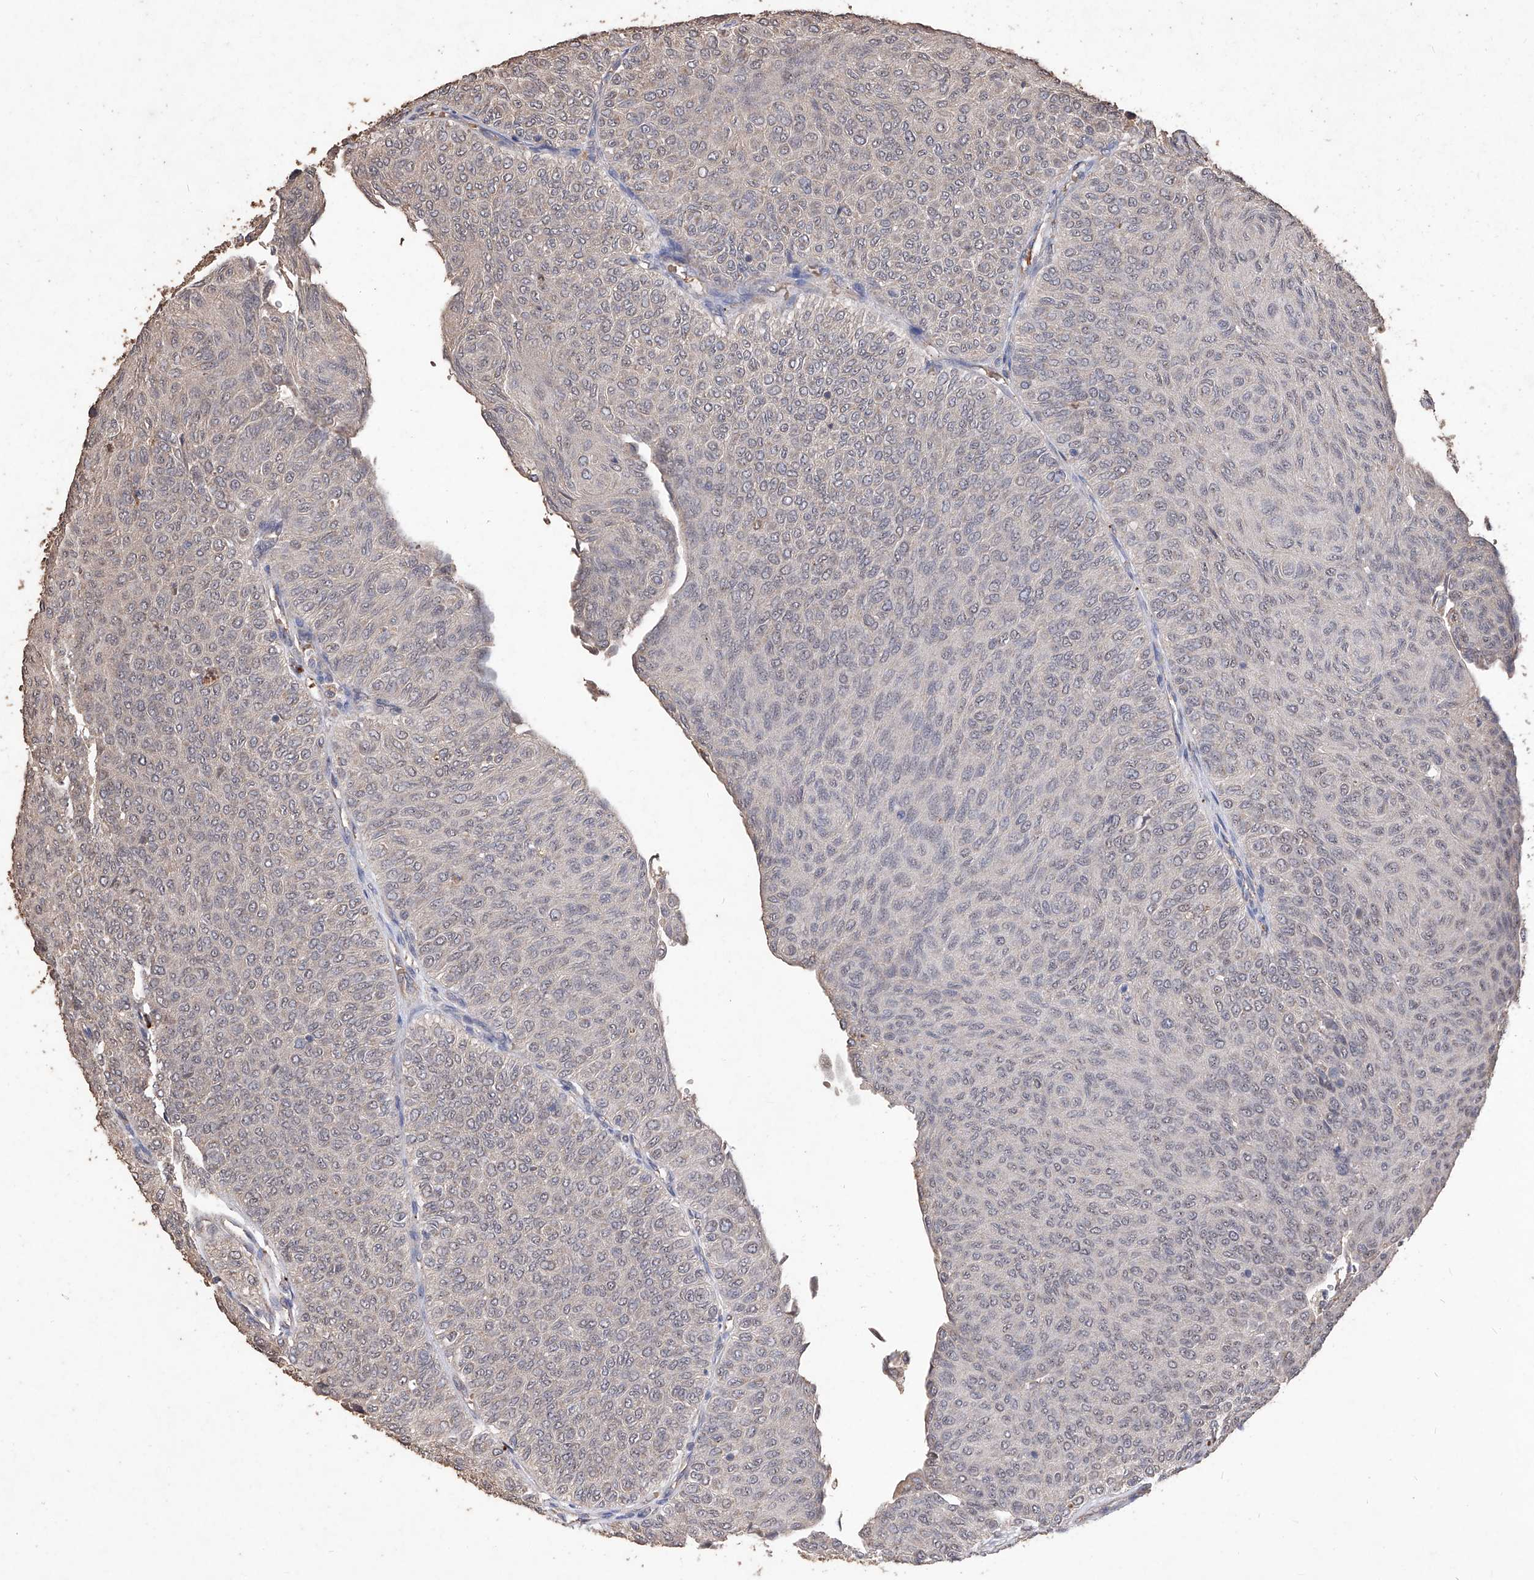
{"staining": {"intensity": "weak", "quantity": "25%-75%", "location": "nuclear"}, "tissue": "urothelial cancer", "cell_type": "Tumor cells", "image_type": "cancer", "snomed": [{"axis": "morphology", "description": "Urothelial carcinoma, Low grade"}, {"axis": "topography", "description": "Urinary bladder"}], "caption": "A histopathology image showing weak nuclear positivity in about 25%-75% of tumor cells in urothelial carcinoma (low-grade), as visualized by brown immunohistochemical staining.", "gene": "EML1", "patient": {"sex": "male", "age": 78}}